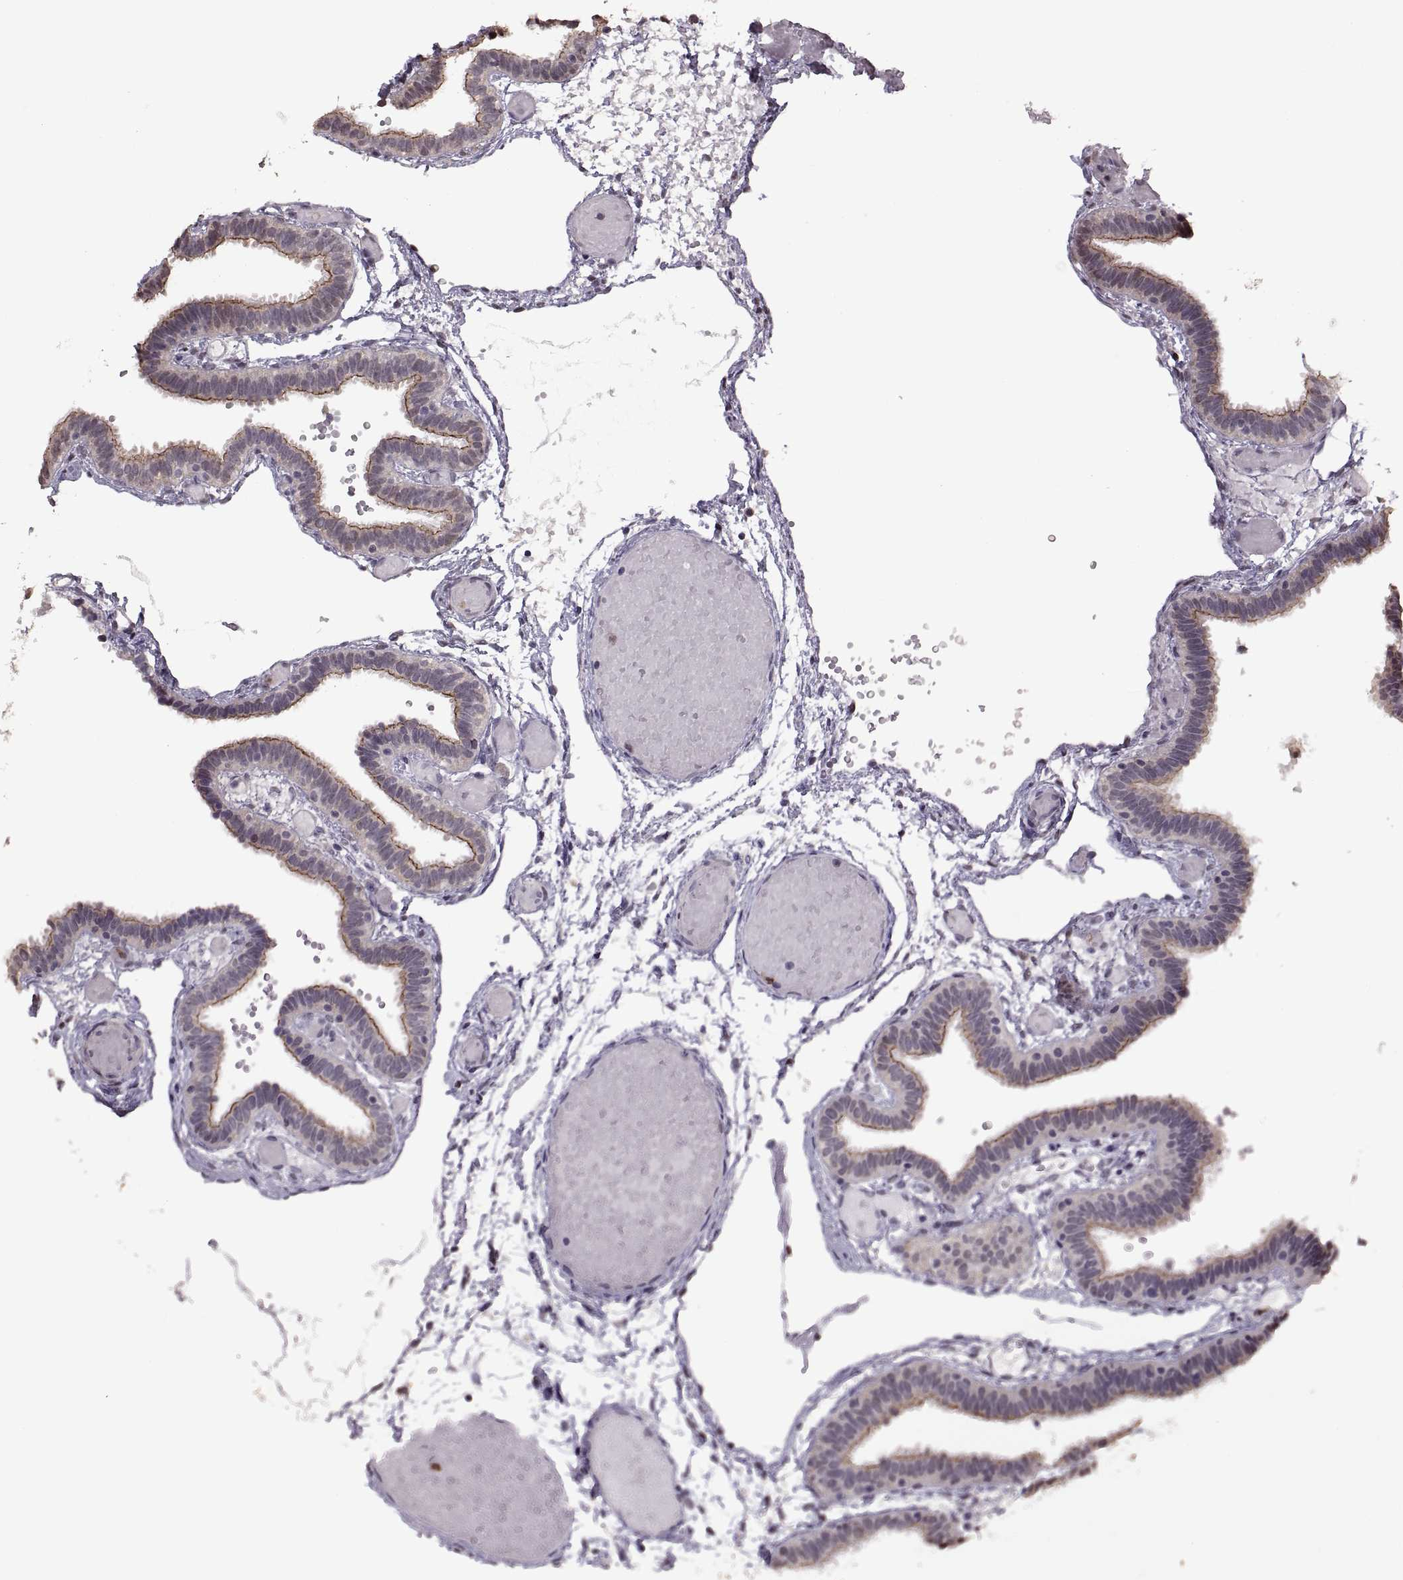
{"staining": {"intensity": "moderate", "quantity": "25%-75%", "location": "cytoplasmic/membranous"}, "tissue": "fallopian tube", "cell_type": "Glandular cells", "image_type": "normal", "snomed": [{"axis": "morphology", "description": "Normal tissue, NOS"}, {"axis": "topography", "description": "Fallopian tube"}], "caption": "Glandular cells exhibit moderate cytoplasmic/membranous expression in about 25%-75% of cells in unremarkable fallopian tube.", "gene": "PALS1", "patient": {"sex": "female", "age": 37}}